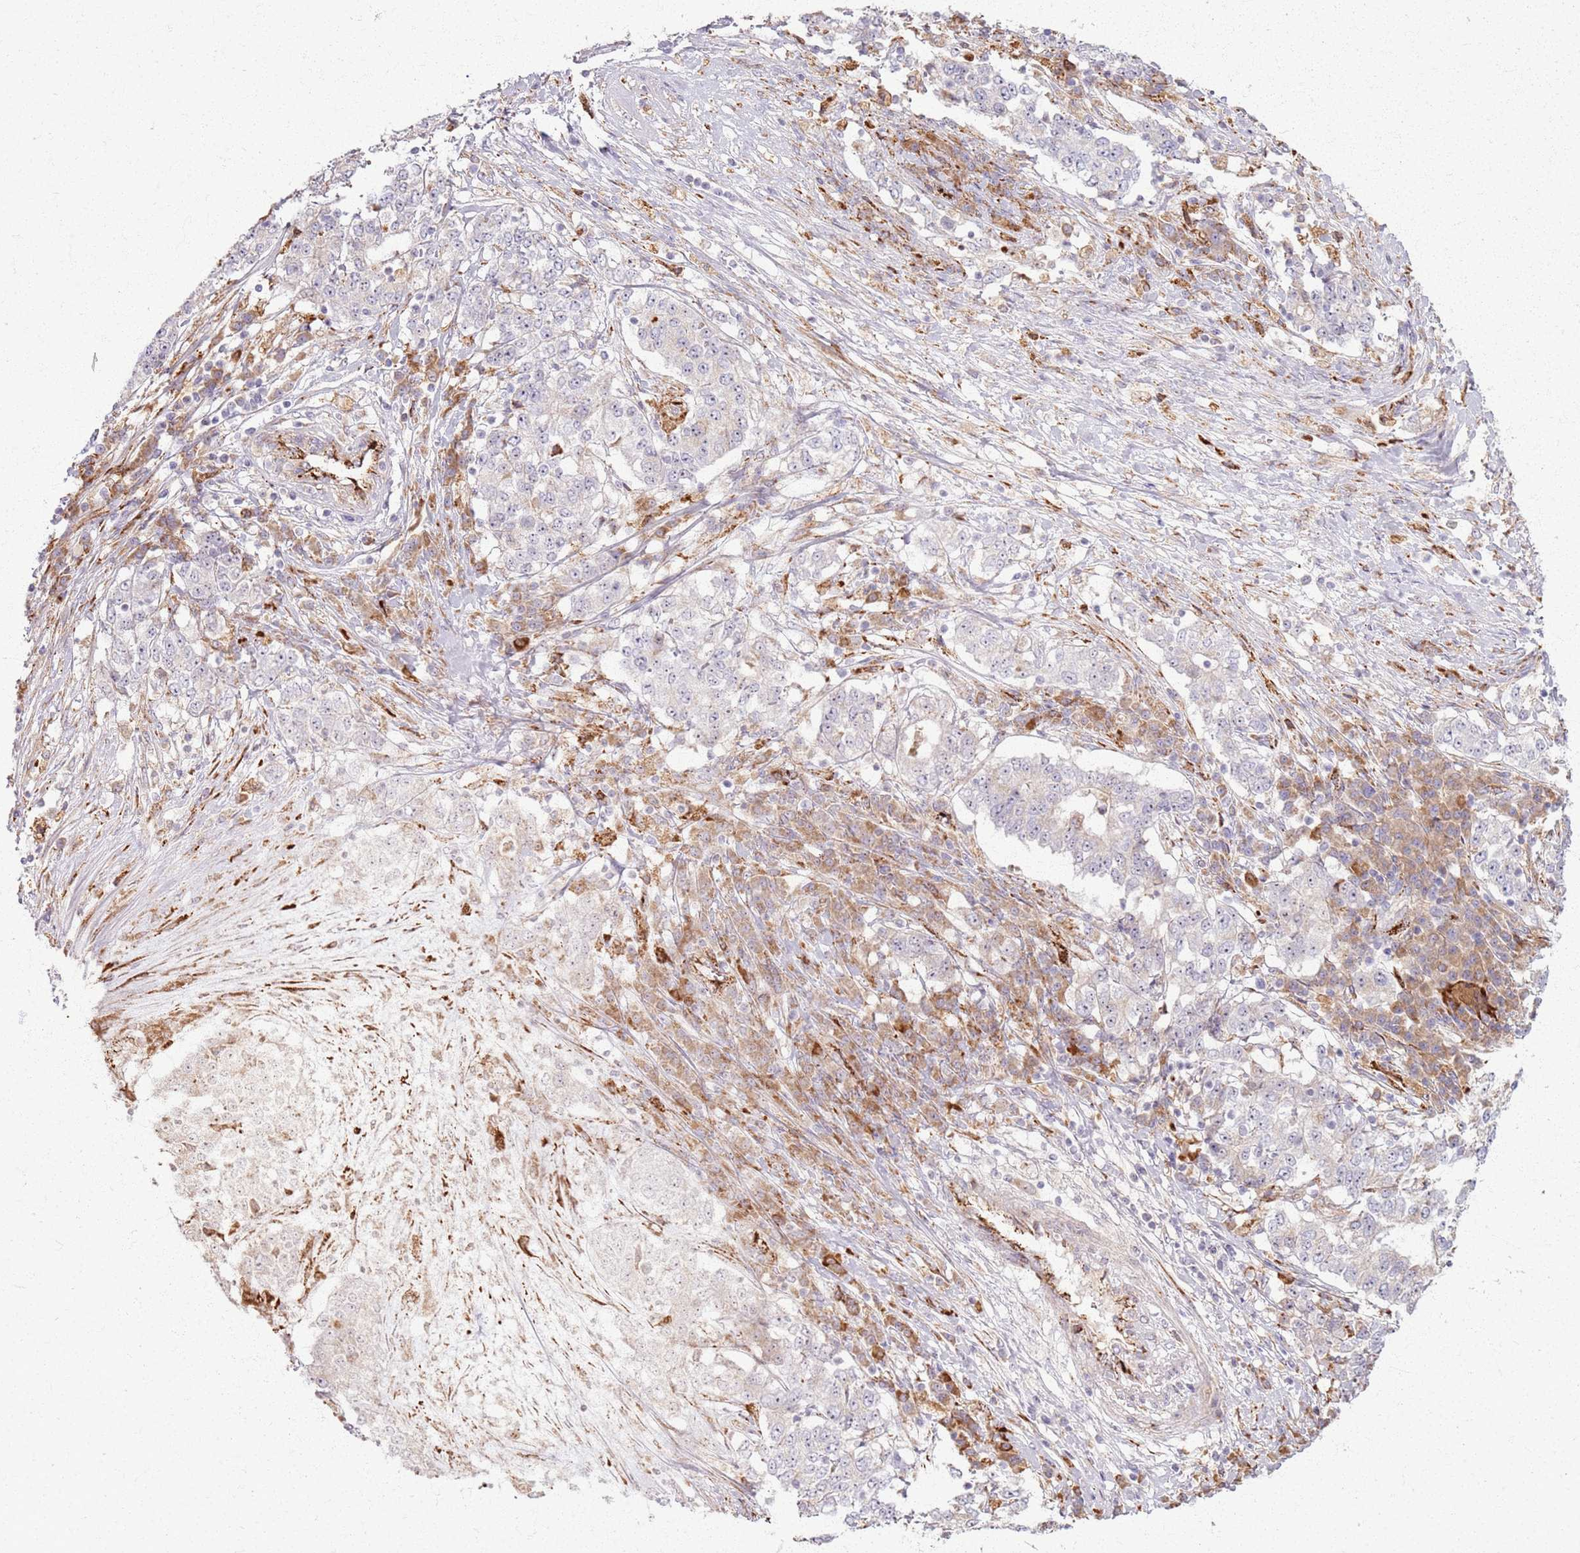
{"staining": {"intensity": "negative", "quantity": "none", "location": "none"}, "tissue": "stomach cancer", "cell_type": "Tumor cells", "image_type": "cancer", "snomed": [{"axis": "morphology", "description": "Adenocarcinoma, NOS"}, {"axis": "topography", "description": "Stomach"}], "caption": "DAB (3,3'-diaminobenzidine) immunohistochemical staining of adenocarcinoma (stomach) exhibits no significant positivity in tumor cells.", "gene": "KRI1", "patient": {"sex": "male", "age": 59}}